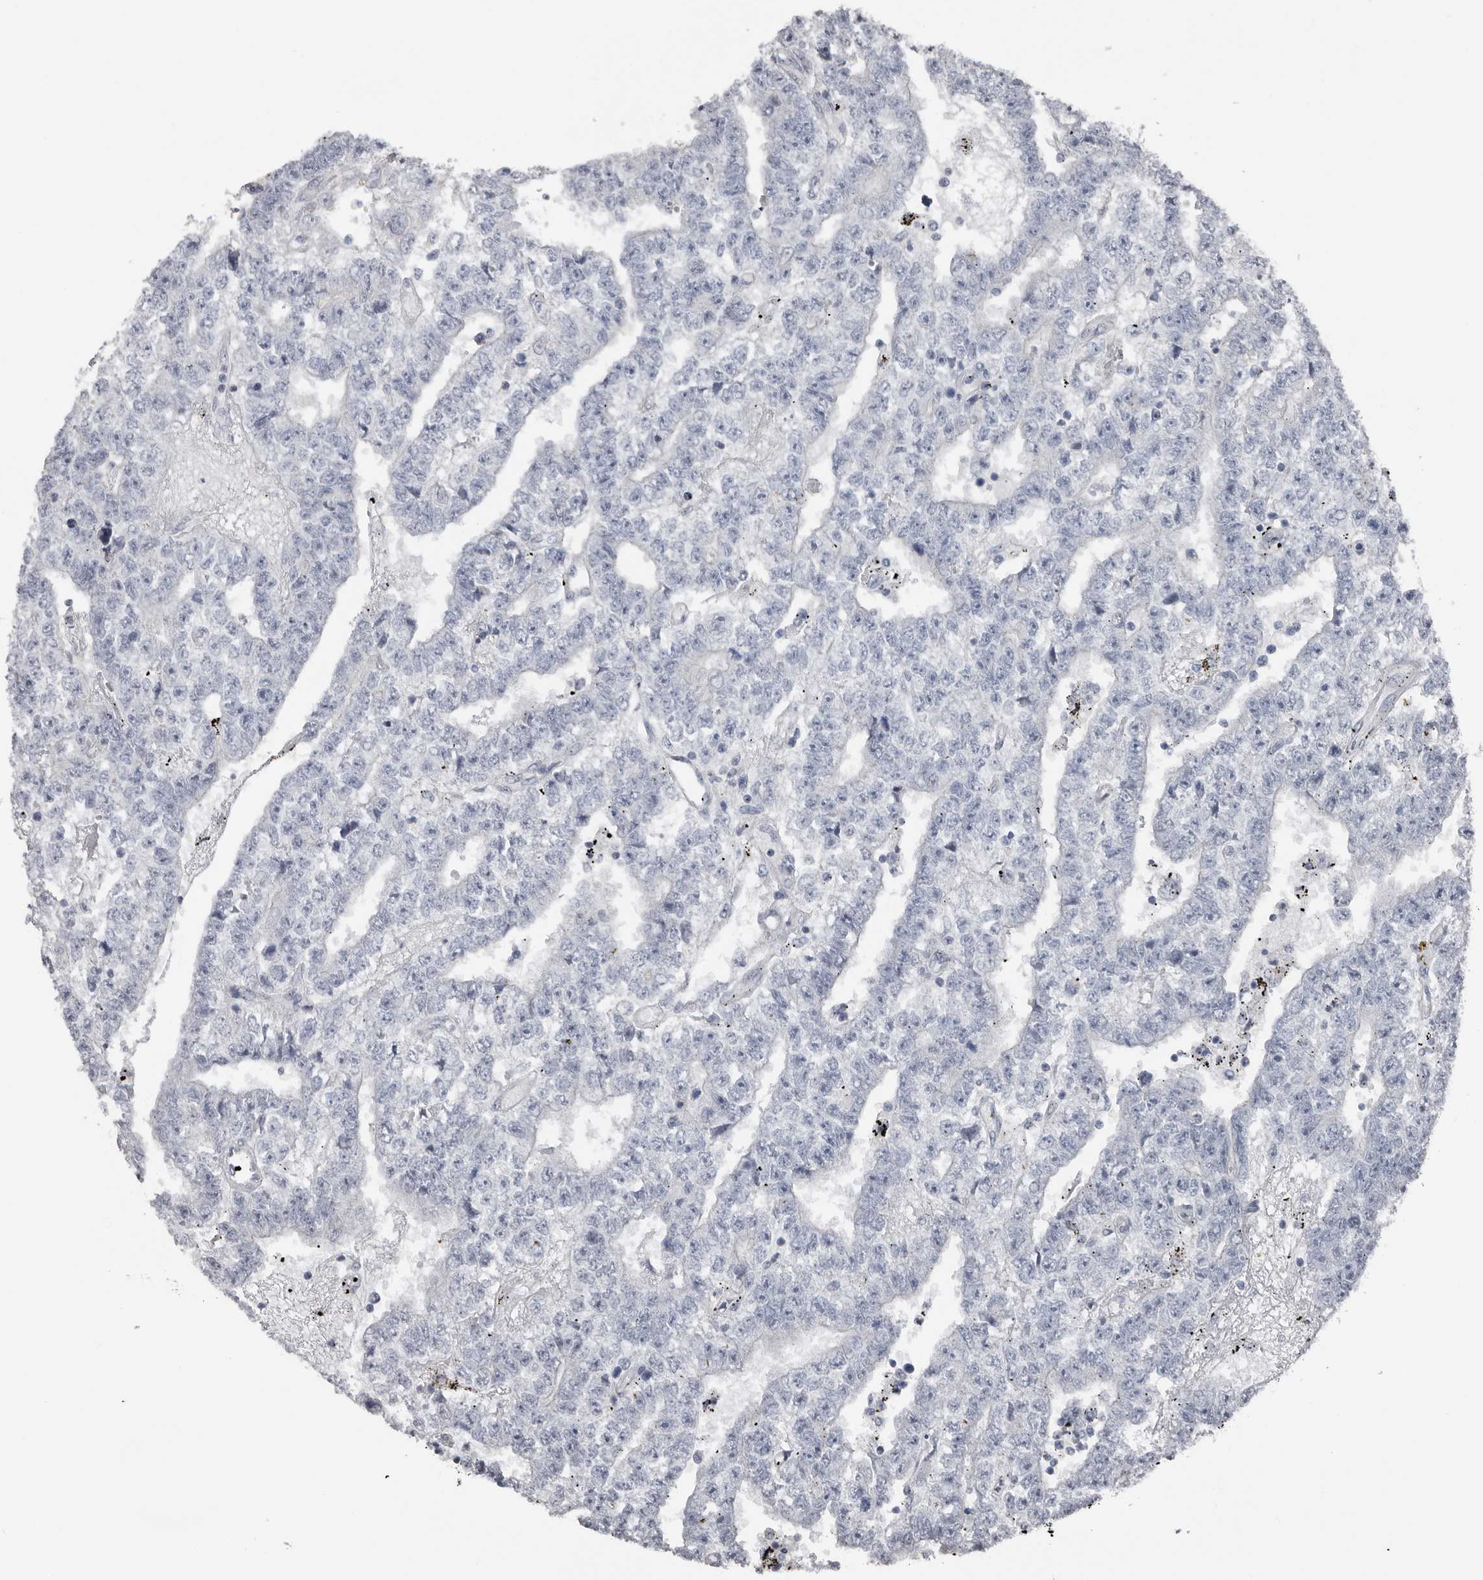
{"staining": {"intensity": "negative", "quantity": "none", "location": "none"}, "tissue": "testis cancer", "cell_type": "Tumor cells", "image_type": "cancer", "snomed": [{"axis": "morphology", "description": "Carcinoma, Embryonal, NOS"}, {"axis": "topography", "description": "Testis"}], "caption": "Immunohistochemical staining of embryonal carcinoma (testis) shows no significant expression in tumor cells. The staining is performed using DAB (3,3'-diaminobenzidine) brown chromogen with nuclei counter-stained in using hematoxylin.", "gene": "FABP7", "patient": {"sex": "male", "age": 25}}